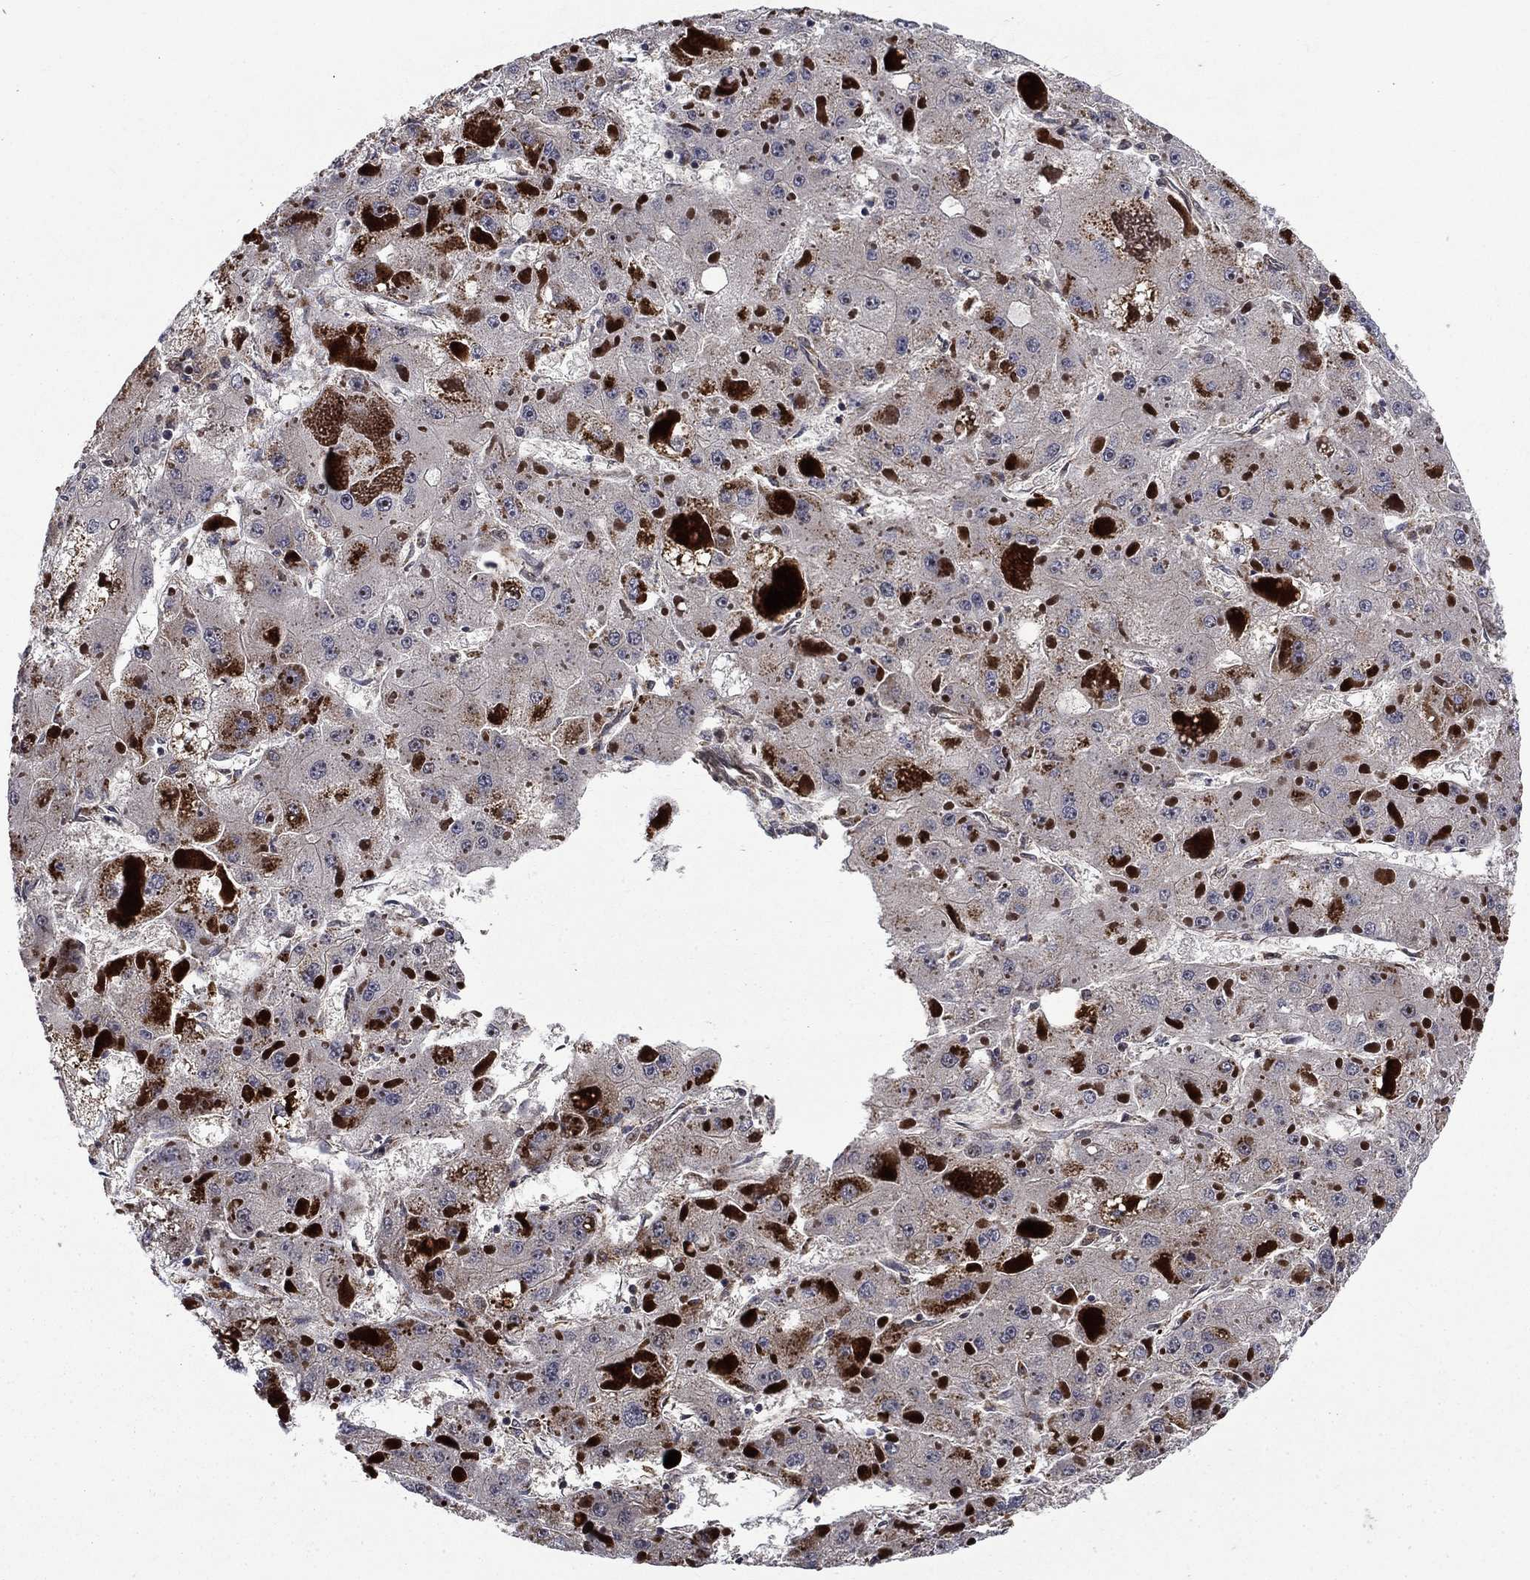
{"staining": {"intensity": "strong", "quantity": "<25%", "location": "cytoplasmic/membranous"}, "tissue": "liver cancer", "cell_type": "Tumor cells", "image_type": "cancer", "snomed": [{"axis": "morphology", "description": "Carcinoma, Hepatocellular, NOS"}, {"axis": "topography", "description": "Liver"}], "caption": "This is an image of immunohistochemistry (IHC) staining of hepatocellular carcinoma (liver), which shows strong expression in the cytoplasmic/membranous of tumor cells.", "gene": "AGTPBP1", "patient": {"sex": "female", "age": 73}}